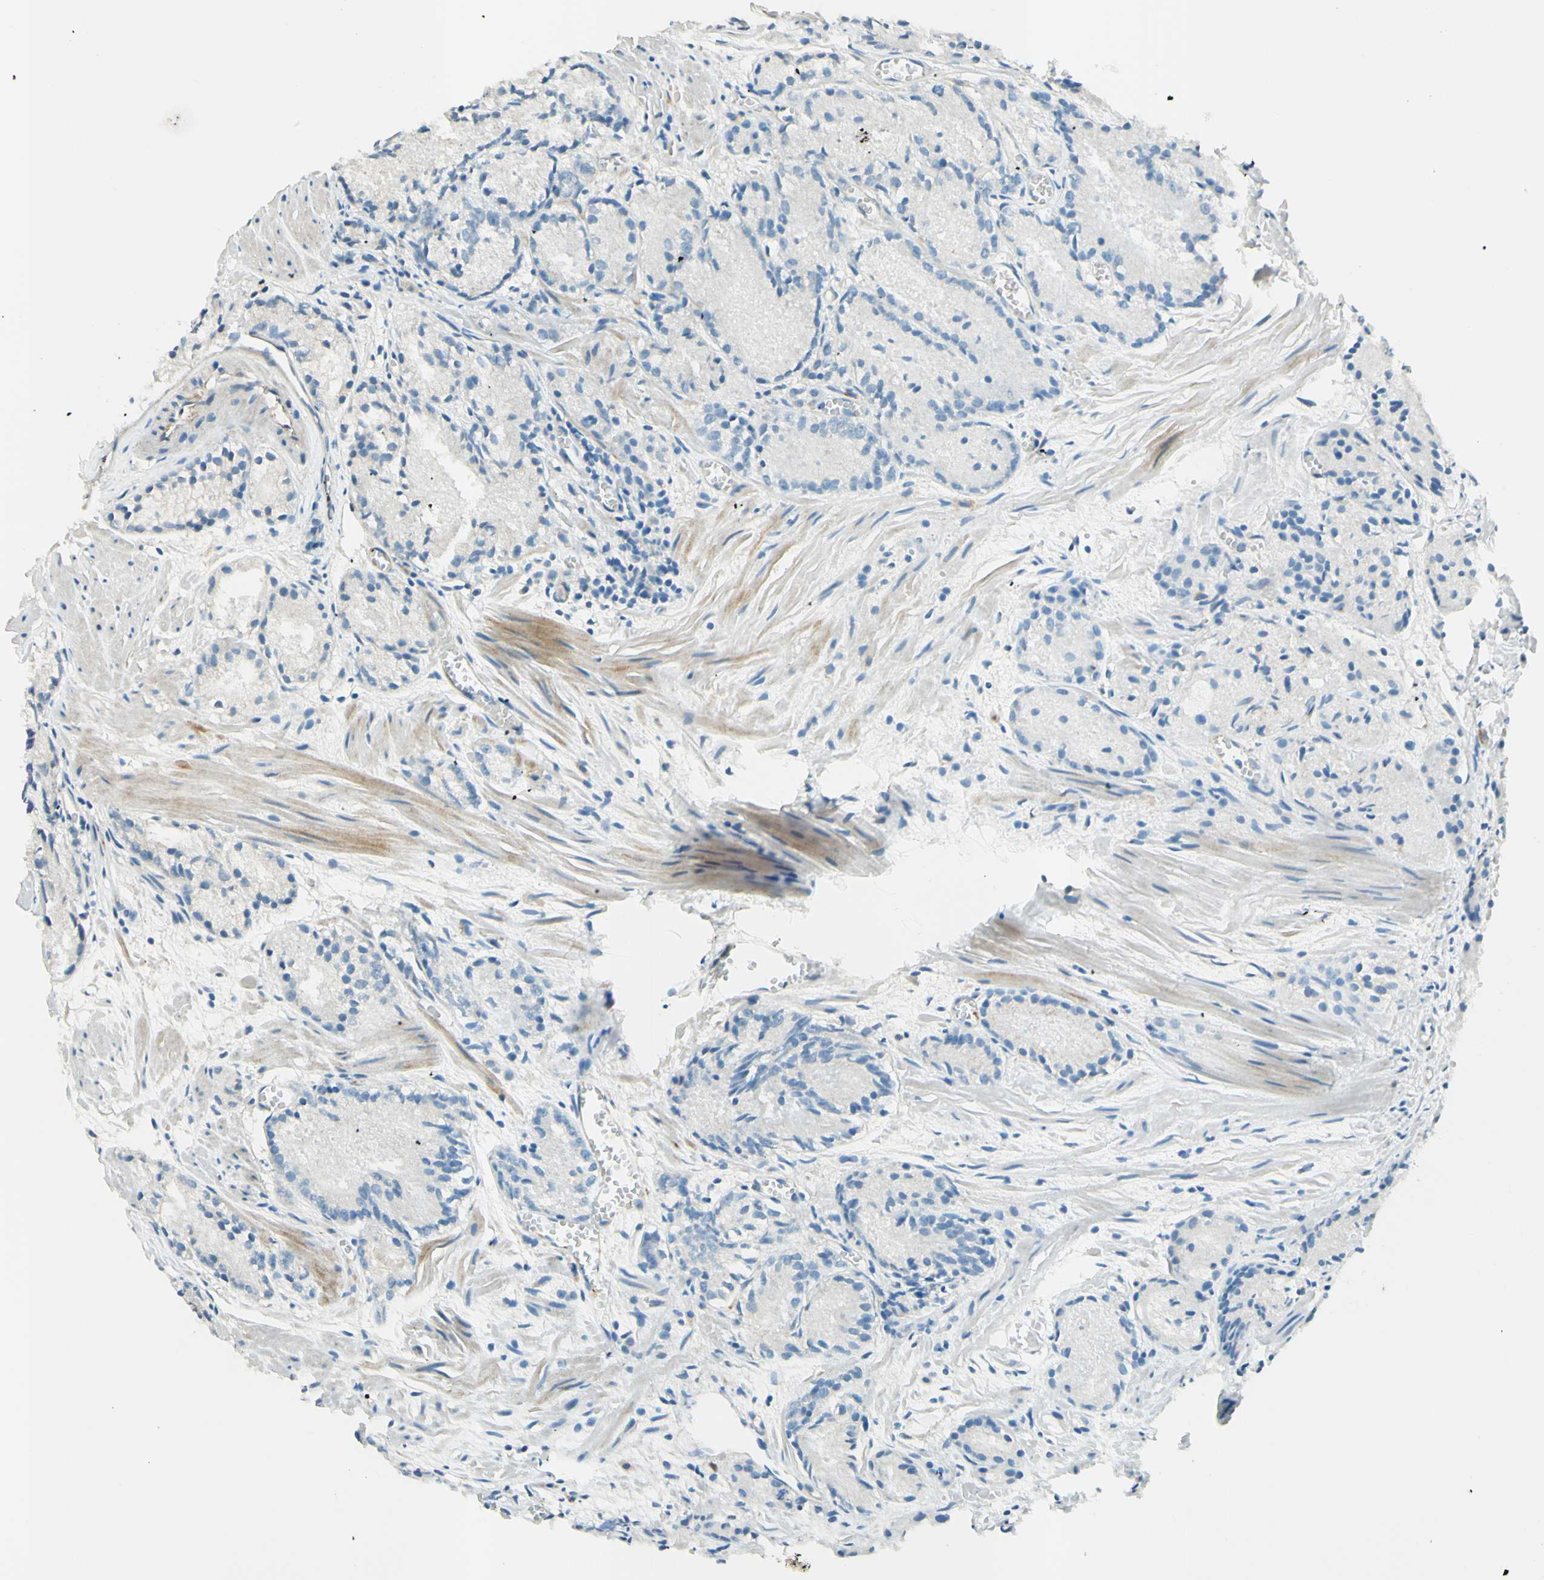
{"staining": {"intensity": "negative", "quantity": "none", "location": "none"}, "tissue": "prostate cancer", "cell_type": "Tumor cells", "image_type": "cancer", "snomed": [{"axis": "morphology", "description": "Adenocarcinoma, Low grade"}, {"axis": "topography", "description": "Prostate"}], "caption": "Tumor cells are negative for brown protein staining in low-grade adenocarcinoma (prostate). (Stains: DAB immunohistochemistry (IHC) with hematoxylin counter stain, Microscopy: brightfield microscopy at high magnification).", "gene": "TAOK2", "patient": {"sex": "male", "age": 72}}